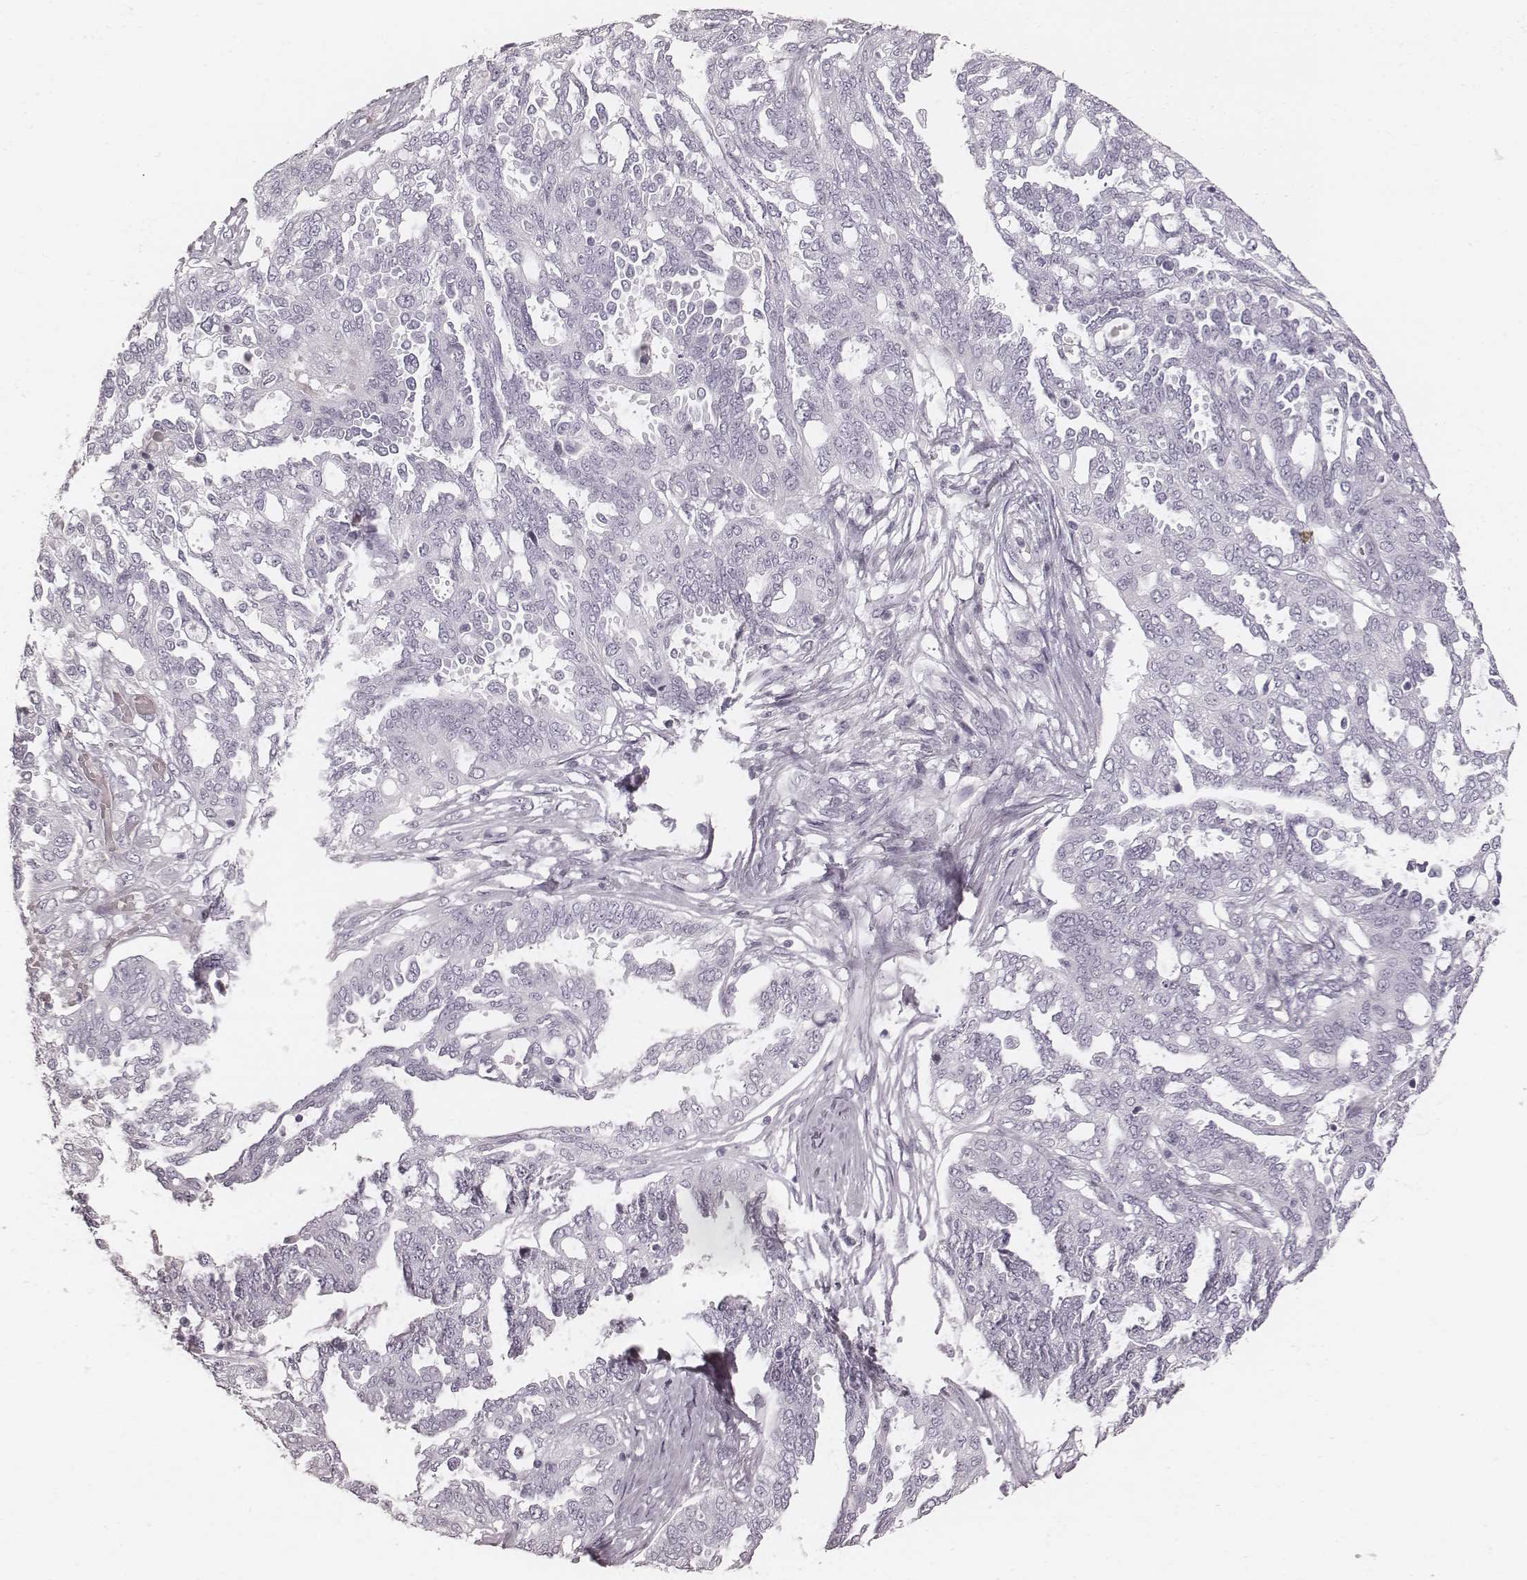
{"staining": {"intensity": "negative", "quantity": "none", "location": "none"}, "tissue": "ovarian cancer", "cell_type": "Tumor cells", "image_type": "cancer", "snomed": [{"axis": "morphology", "description": "Cystadenocarcinoma, serous, NOS"}, {"axis": "topography", "description": "Ovary"}], "caption": "Immunohistochemistry micrograph of neoplastic tissue: serous cystadenocarcinoma (ovarian) stained with DAB (3,3'-diaminobenzidine) exhibits no significant protein staining in tumor cells. (Immunohistochemistry (ihc), brightfield microscopy, high magnification).", "gene": "MSX1", "patient": {"sex": "female", "age": 67}}